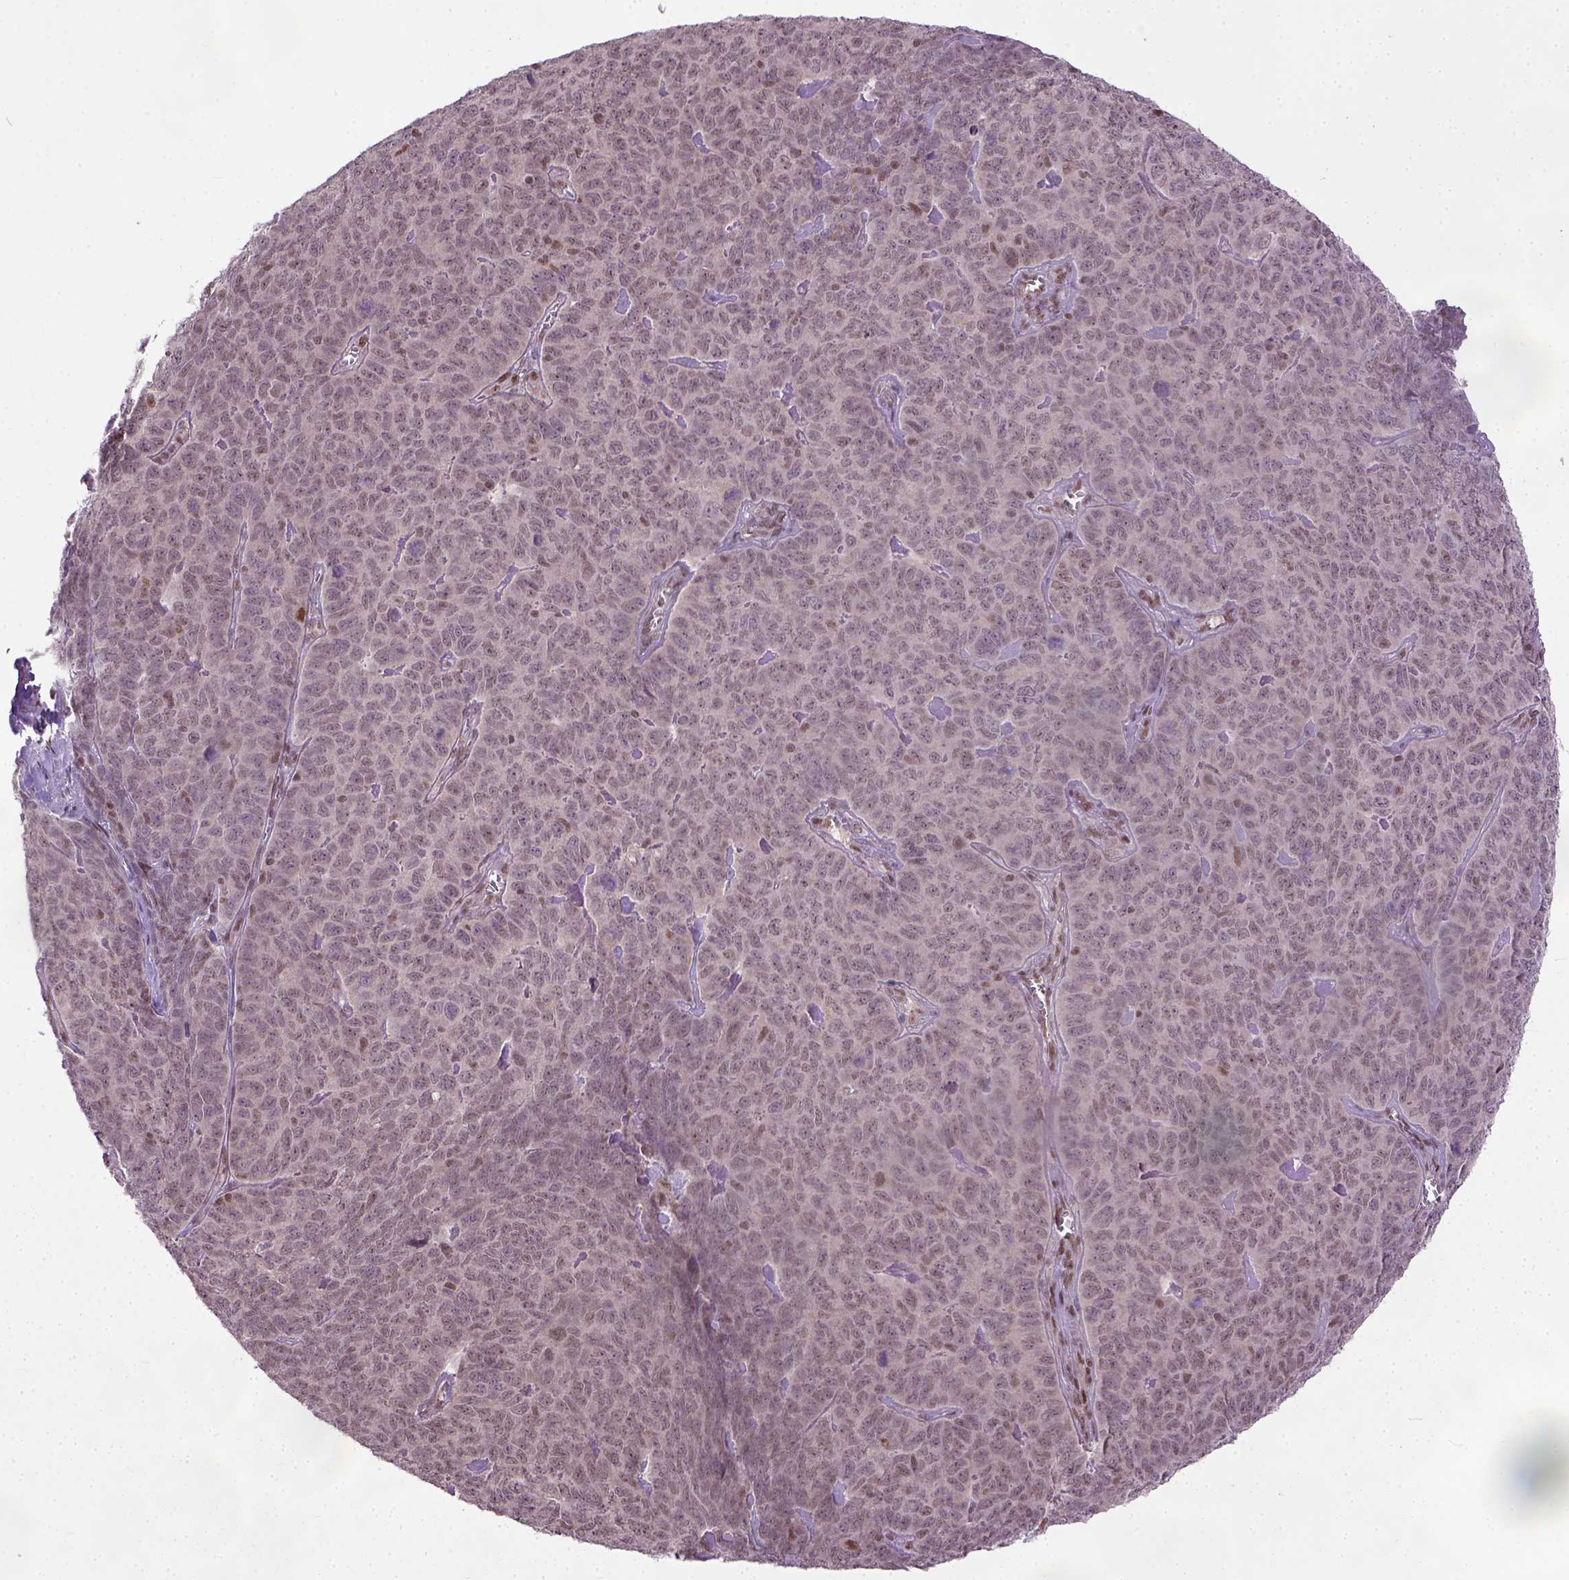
{"staining": {"intensity": "weak", "quantity": ">75%", "location": "nuclear"}, "tissue": "skin cancer", "cell_type": "Tumor cells", "image_type": "cancer", "snomed": [{"axis": "morphology", "description": "Squamous cell carcinoma, NOS"}, {"axis": "topography", "description": "Skin"}, {"axis": "topography", "description": "Anal"}], "caption": "Tumor cells reveal weak nuclear staining in approximately >75% of cells in squamous cell carcinoma (skin).", "gene": "UBA3", "patient": {"sex": "female", "age": 51}}